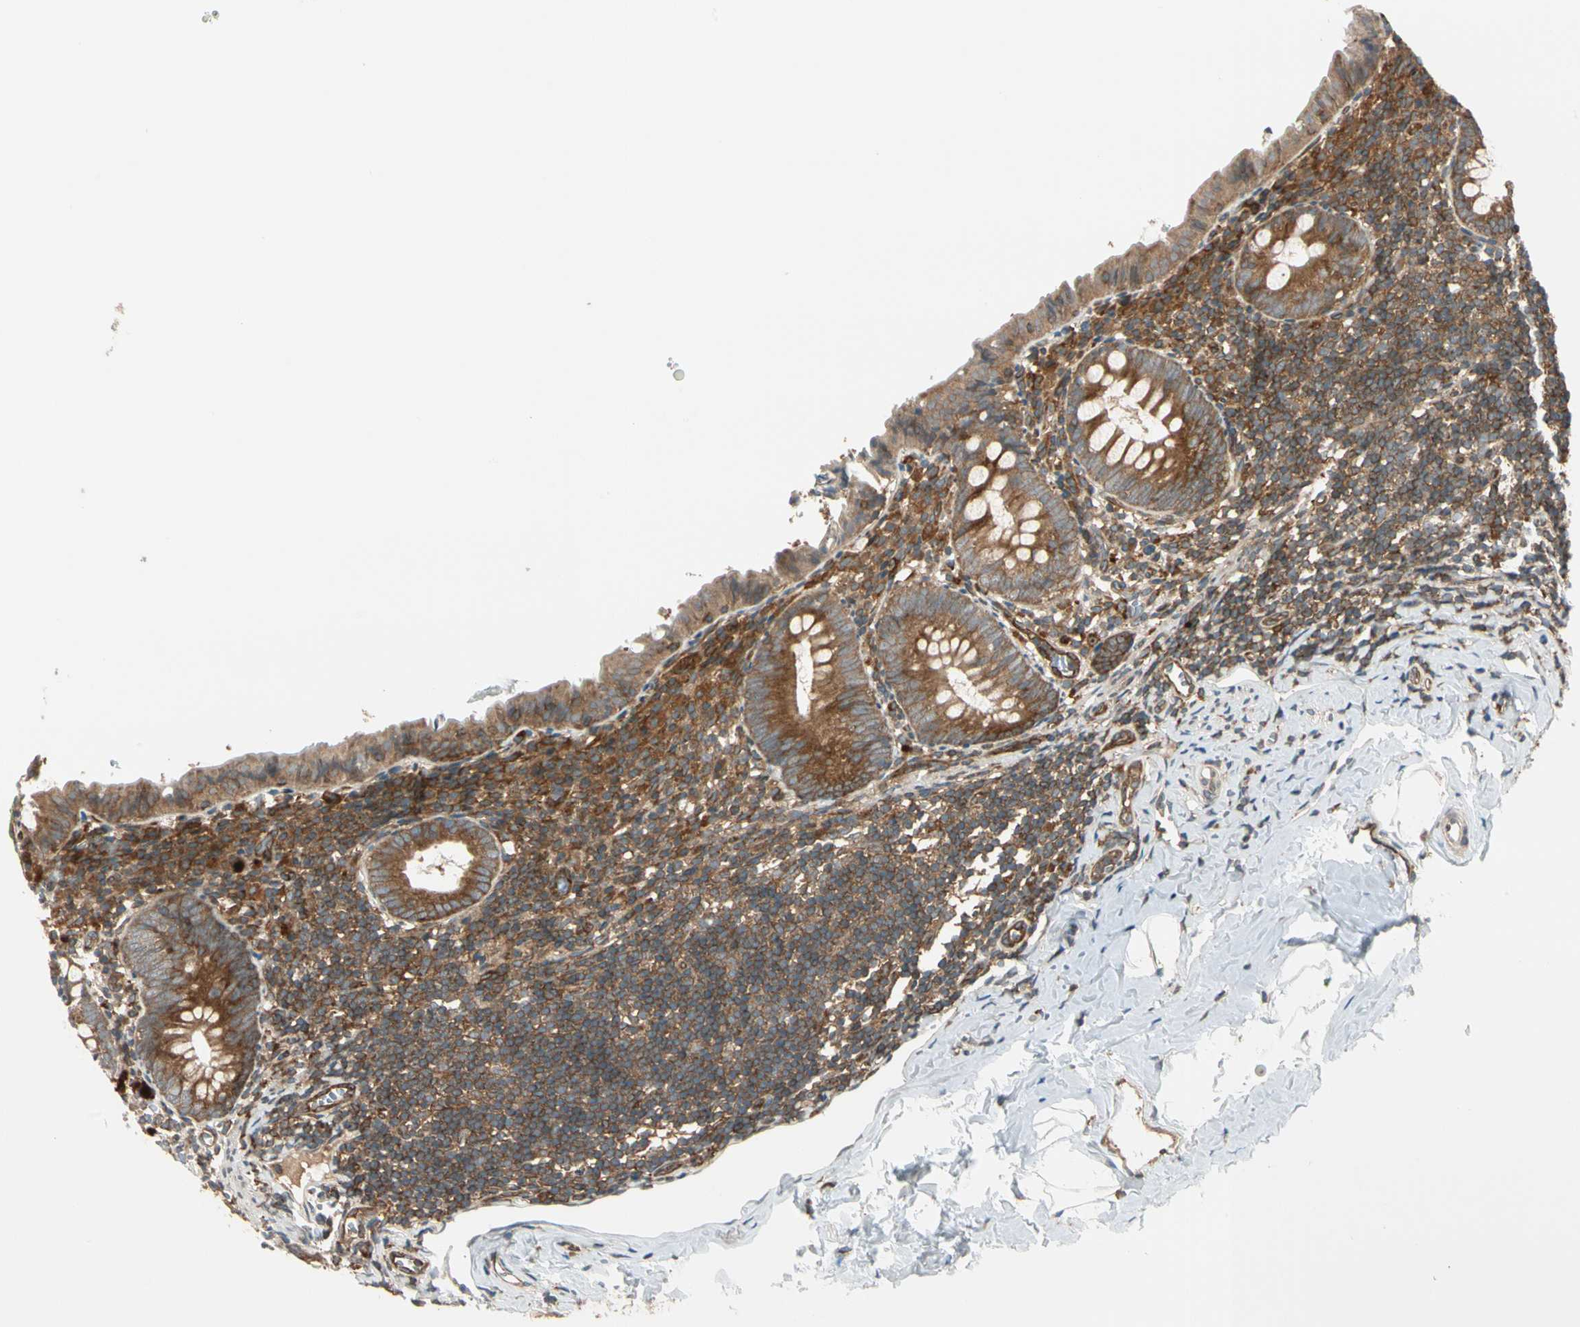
{"staining": {"intensity": "moderate", "quantity": ">75%", "location": "cytoplasmic/membranous"}, "tissue": "appendix", "cell_type": "Glandular cells", "image_type": "normal", "snomed": [{"axis": "morphology", "description": "Normal tissue, NOS"}, {"axis": "topography", "description": "Appendix"}], "caption": "Moderate cytoplasmic/membranous protein expression is seen in about >75% of glandular cells in appendix. Immunohistochemistry stains the protein of interest in brown and the nuclei are stained blue.", "gene": "TRIO", "patient": {"sex": "female", "age": 10}}